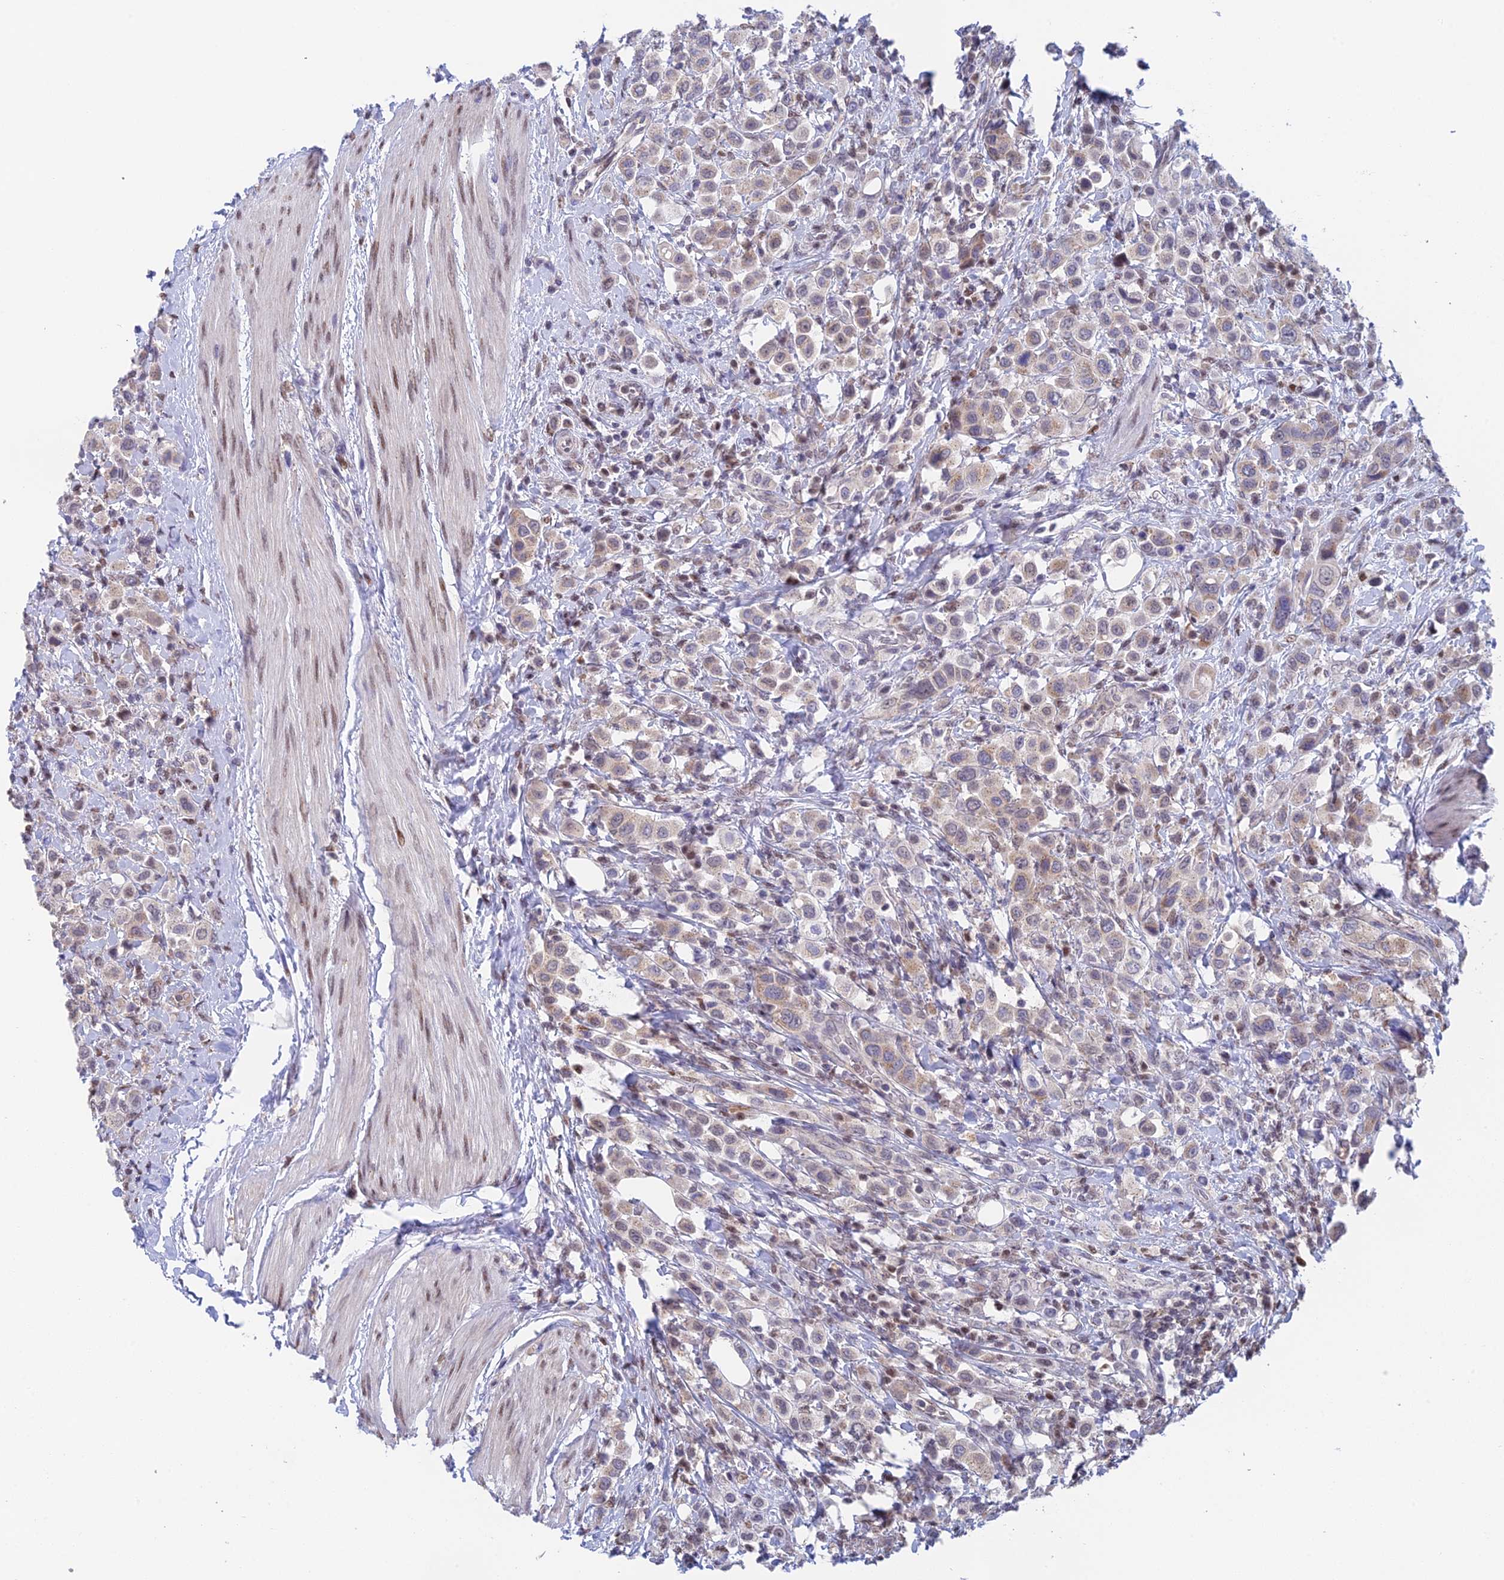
{"staining": {"intensity": "weak", "quantity": "25%-75%", "location": "cytoplasmic/membranous"}, "tissue": "urothelial cancer", "cell_type": "Tumor cells", "image_type": "cancer", "snomed": [{"axis": "morphology", "description": "Urothelial carcinoma, High grade"}, {"axis": "topography", "description": "Urinary bladder"}], "caption": "Protein positivity by immunohistochemistry displays weak cytoplasmic/membranous expression in approximately 25%-75% of tumor cells in urothelial carcinoma (high-grade).", "gene": "MRPL17", "patient": {"sex": "male", "age": 50}}